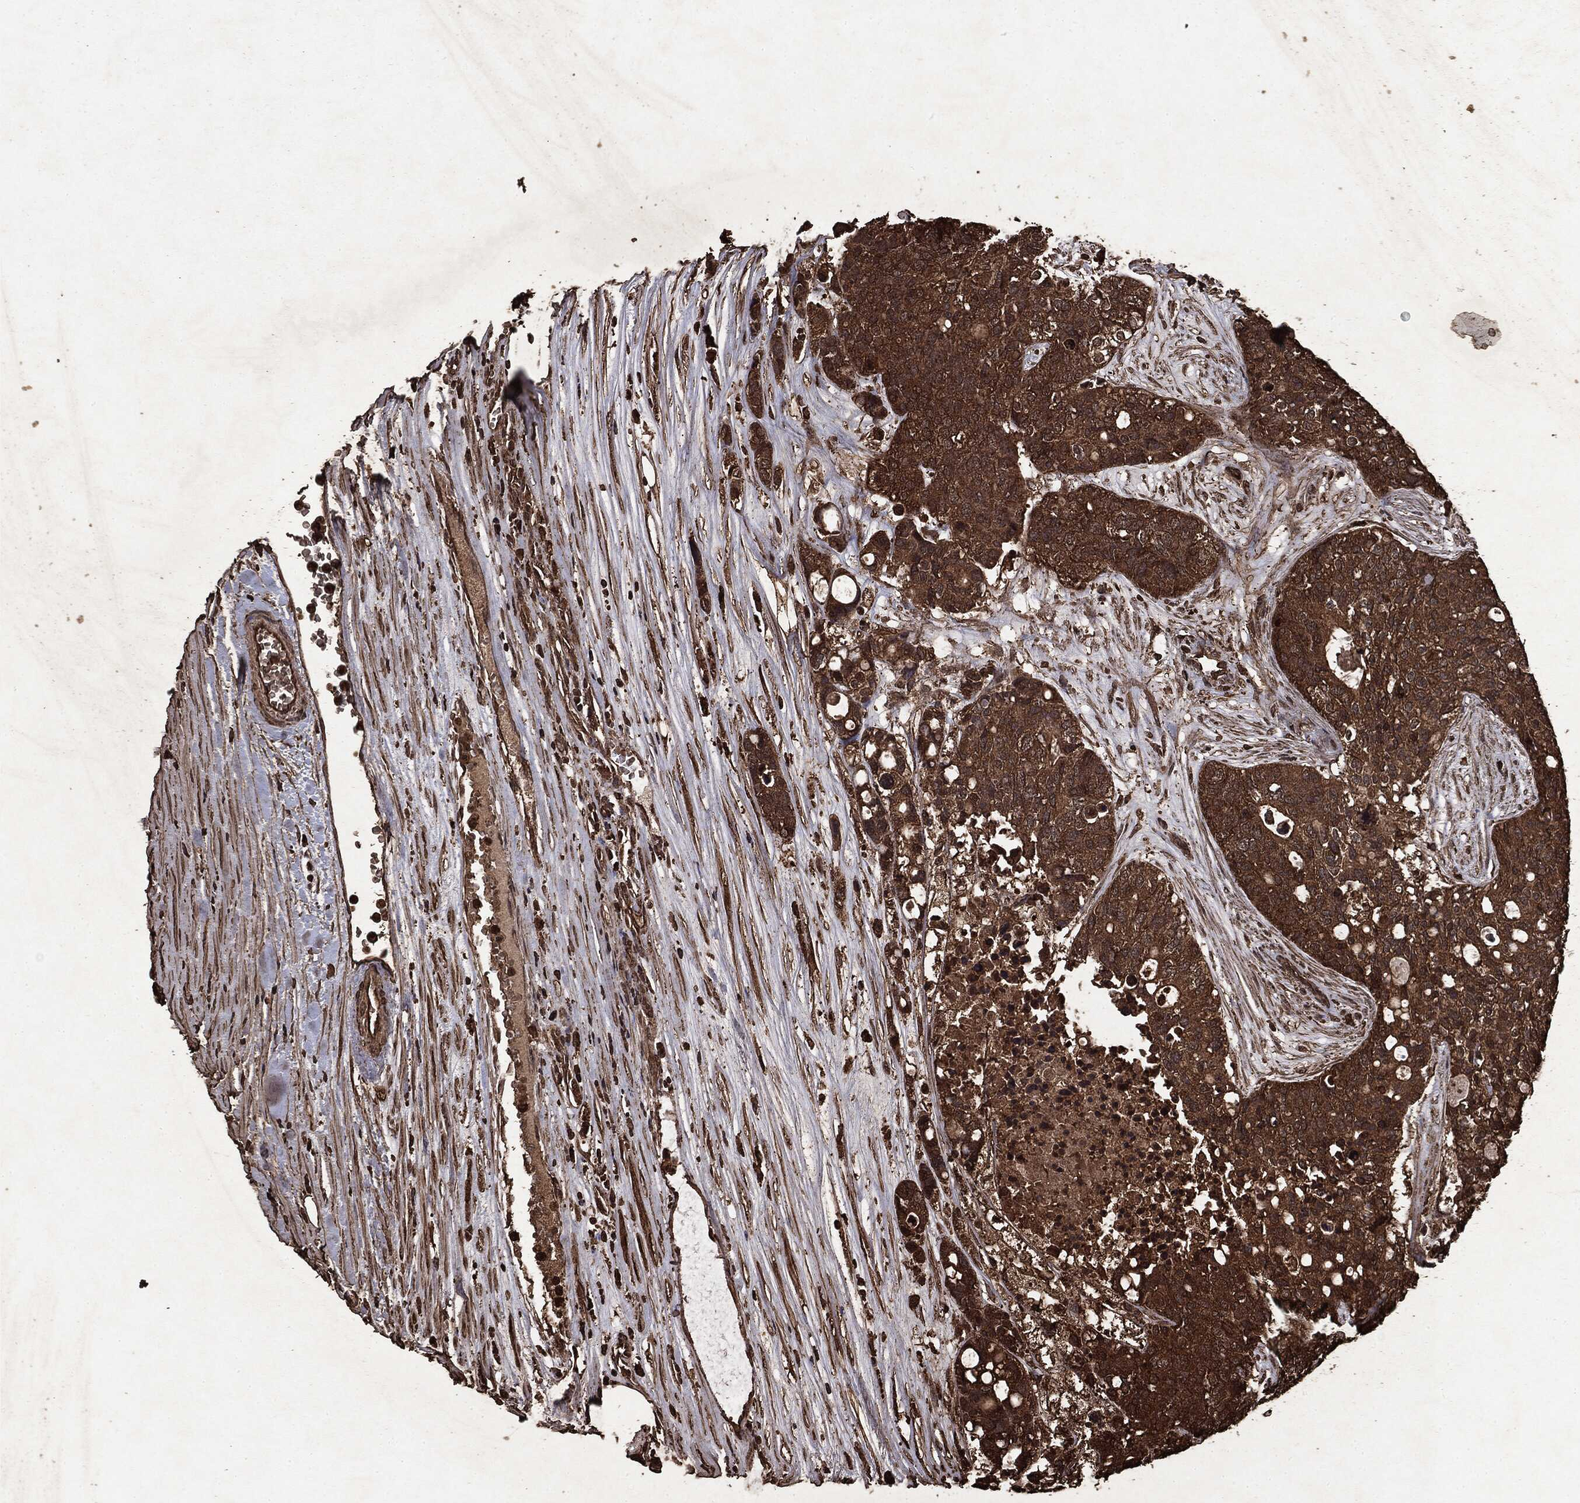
{"staining": {"intensity": "strong", "quantity": ">75%", "location": "cytoplasmic/membranous"}, "tissue": "carcinoid", "cell_type": "Tumor cells", "image_type": "cancer", "snomed": [{"axis": "morphology", "description": "Carcinoid, malignant, NOS"}, {"axis": "topography", "description": "Colon"}], "caption": "Protein expression analysis of carcinoid demonstrates strong cytoplasmic/membranous positivity in about >75% of tumor cells. The staining was performed using DAB to visualize the protein expression in brown, while the nuclei were stained in blue with hematoxylin (Magnification: 20x).", "gene": "ARAF", "patient": {"sex": "male", "age": 81}}